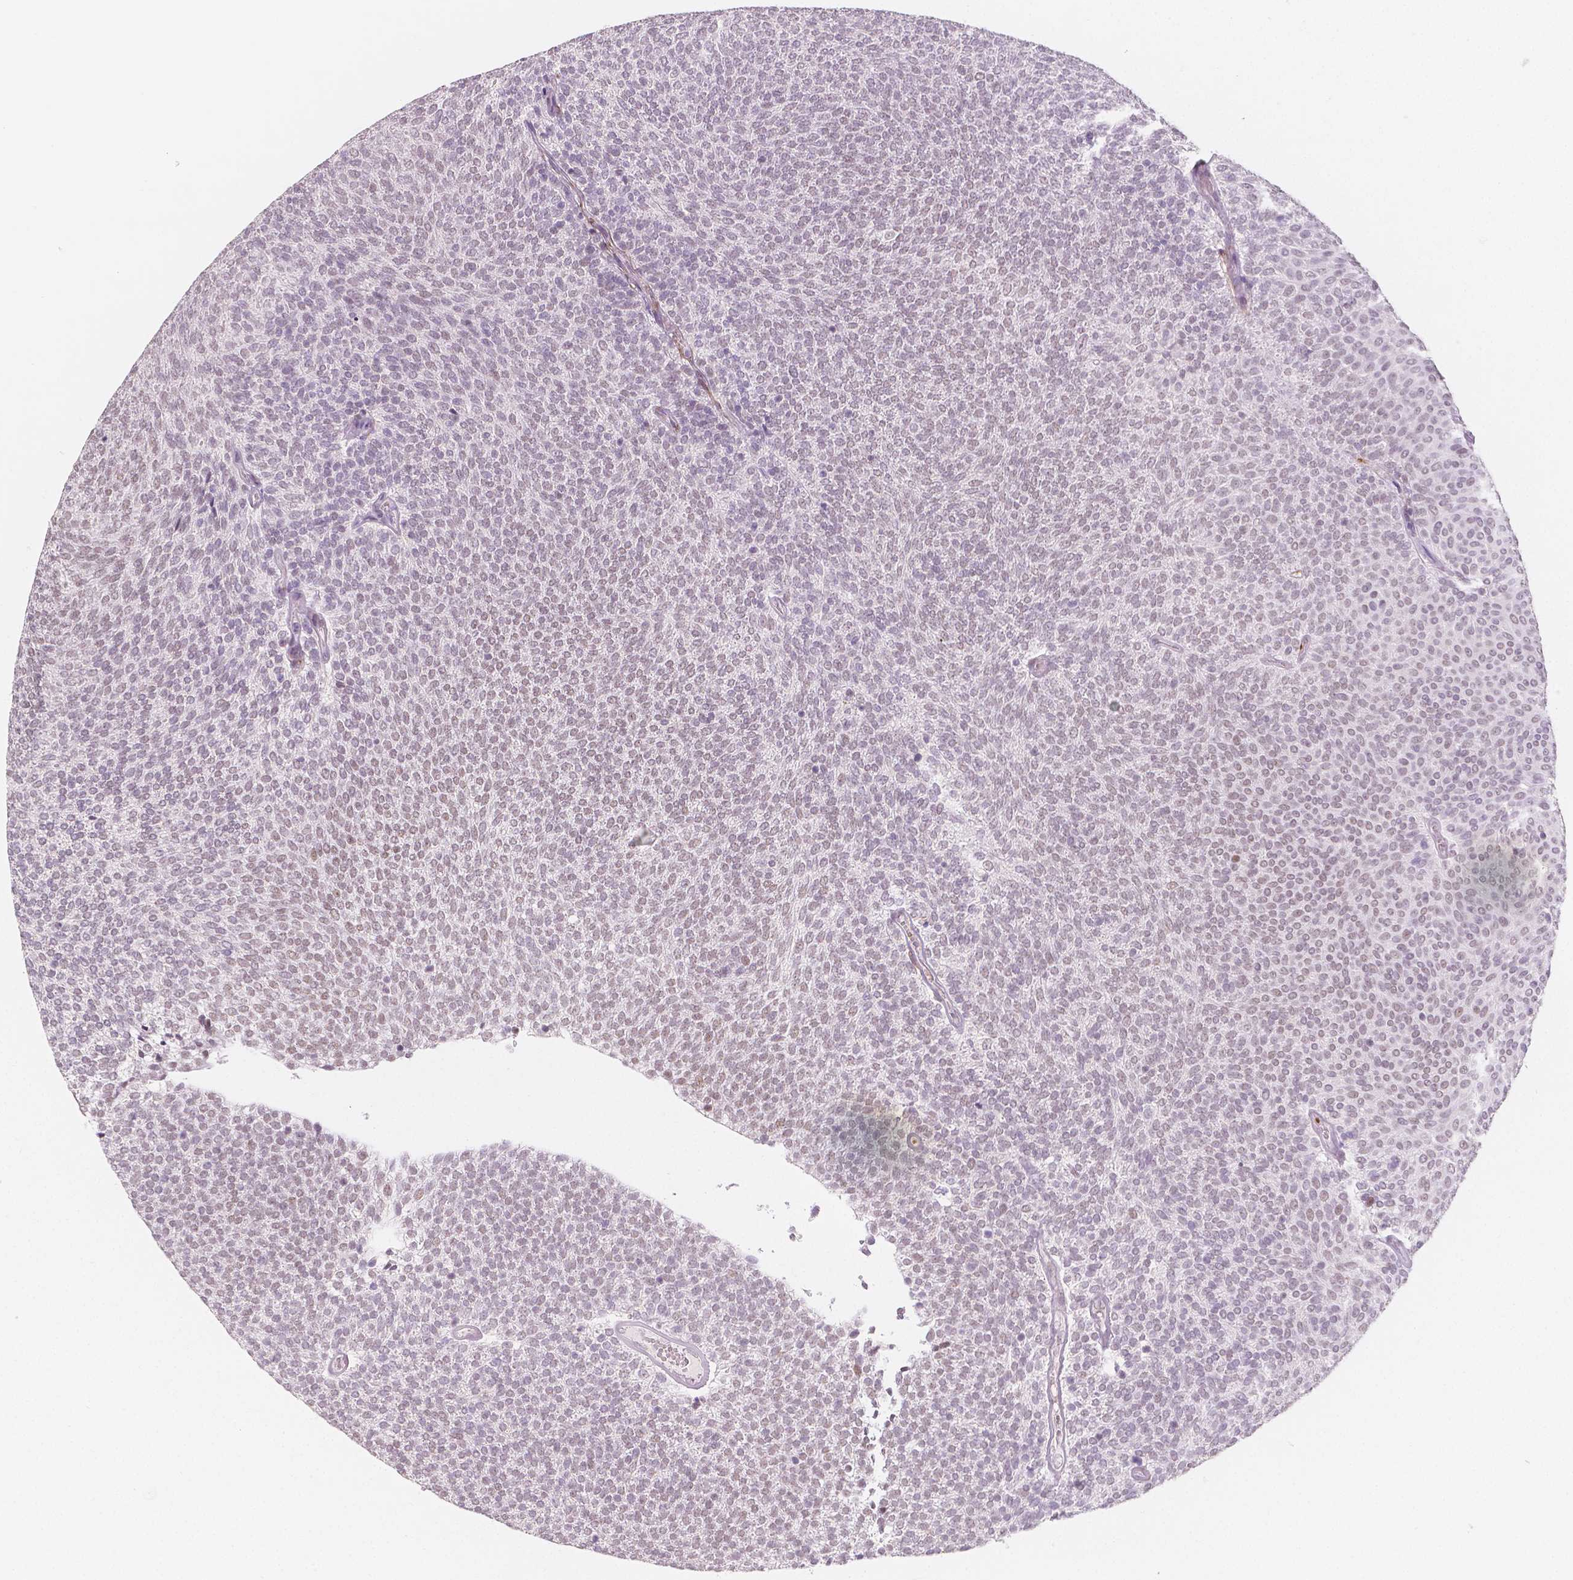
{"staining": {"intensity": "moderate", "quantity": "25%-75%", "location": "nuclear"}, "tissue": "urothelial cancer", "cell_type": "Tumor cells", "image_type": "cancer", "snomed": [{"axis": "morphology", "description": "Urothelial carcinoma, Low grade"}, {"axis": "topography", "description": "Urinary bladder"}], "caption": "IHC of human urothelial cancer exhibits medium levels of moderate nuclear positivity in approximately 25%-75% of tumor cells.", "gene": "KDM5B", "patient": {"sex": "male", "age": 77}}